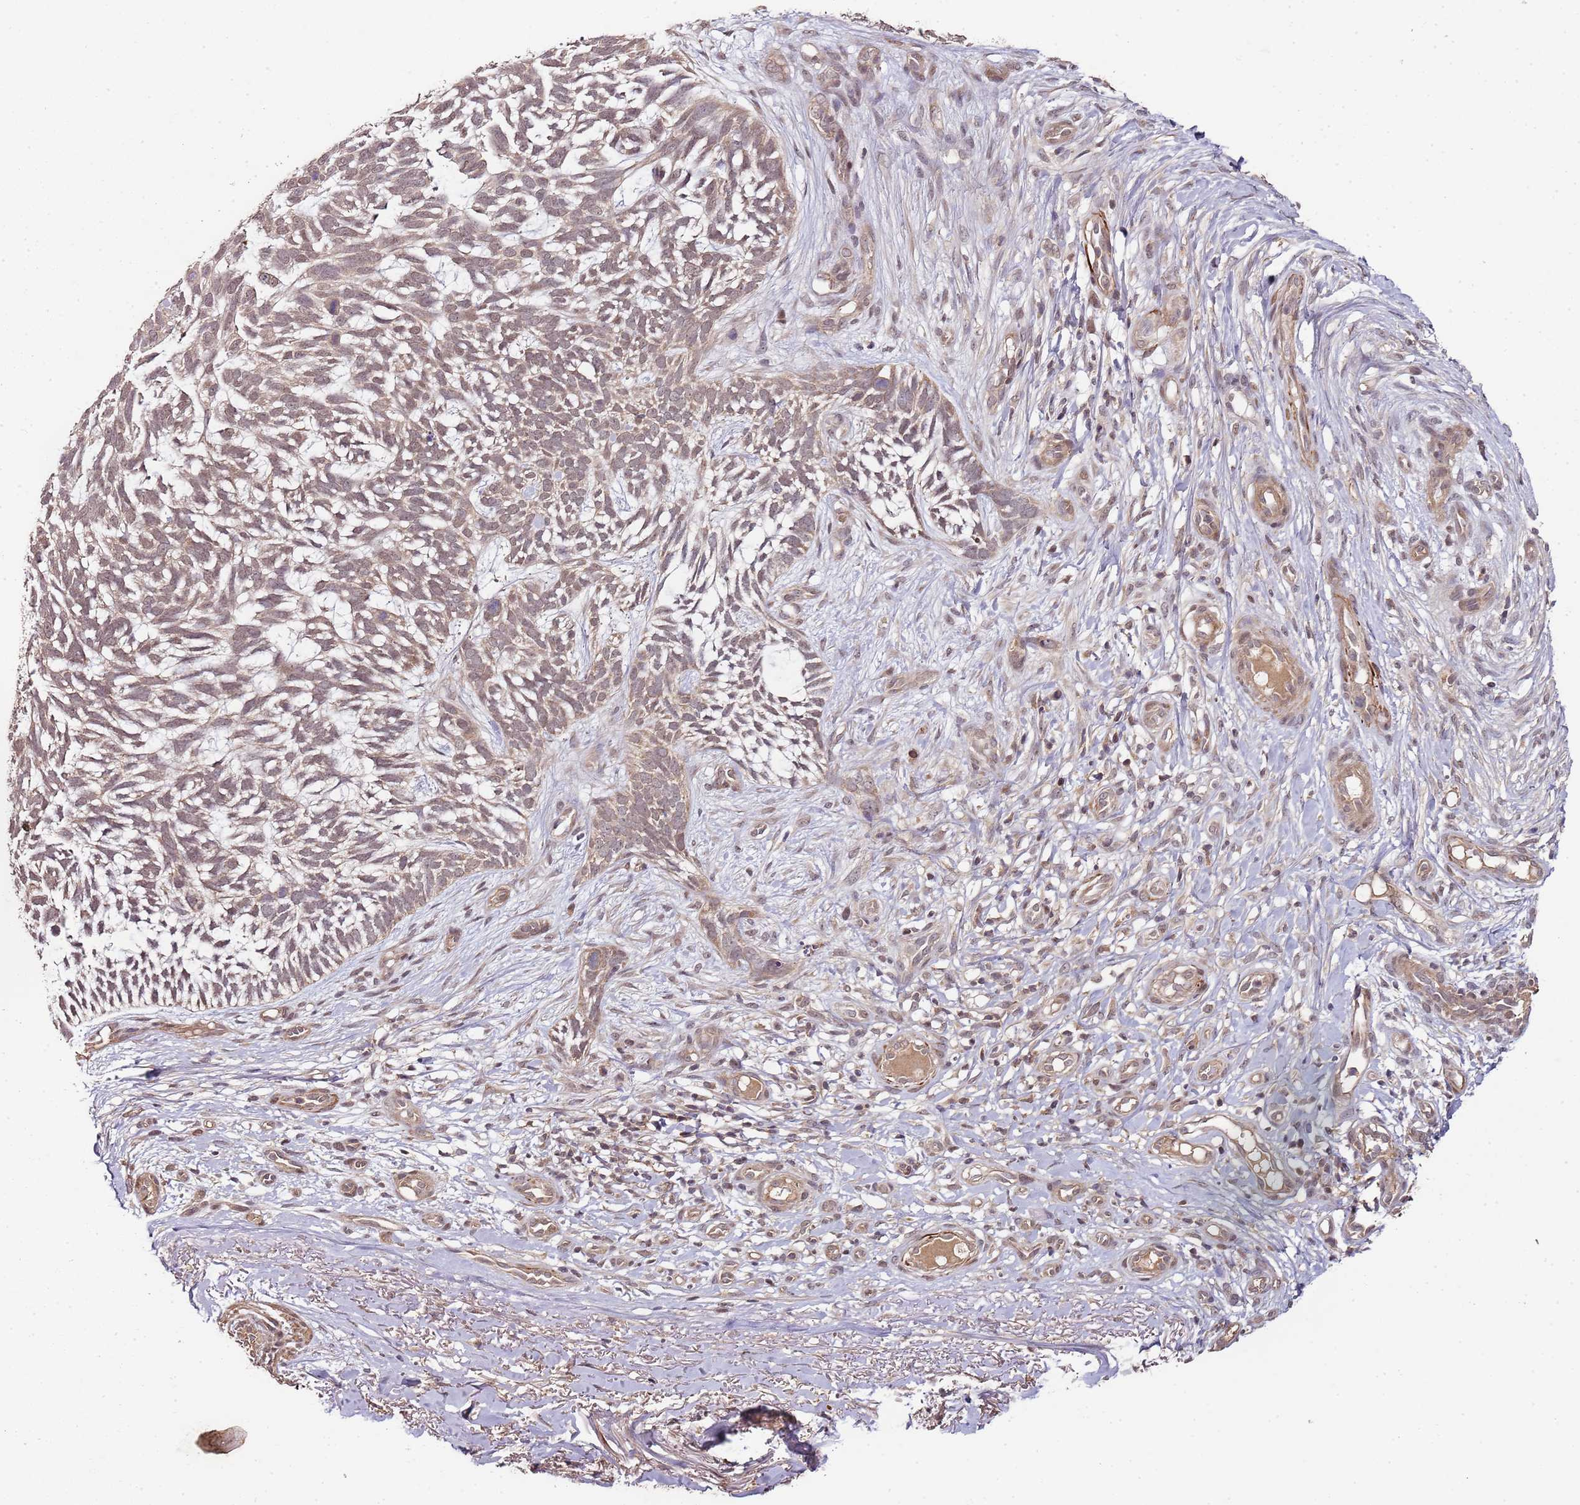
{"staining": {"intensity": "weak", "quantity": "25%-75%", "location": "cytoplasmic/membranous"}, "tissue": "skin cancer", "cell_type": "Tumor cells", "image_type": "cancer", "snomed": [{"axis": "morphology", "description": "Basal cell carcinoma"}, {"axis": "topography", "description": "Skin"}], "caption": "Immunohistochemistry (IHC) of human skin basal cell carcinoma exhibits low levels of weak cytoplasmic/membranous staining in approximately 25%-75% of tumor cells.", "gene": "LIN37", "patient": {"sex": "male", "age": 88}}